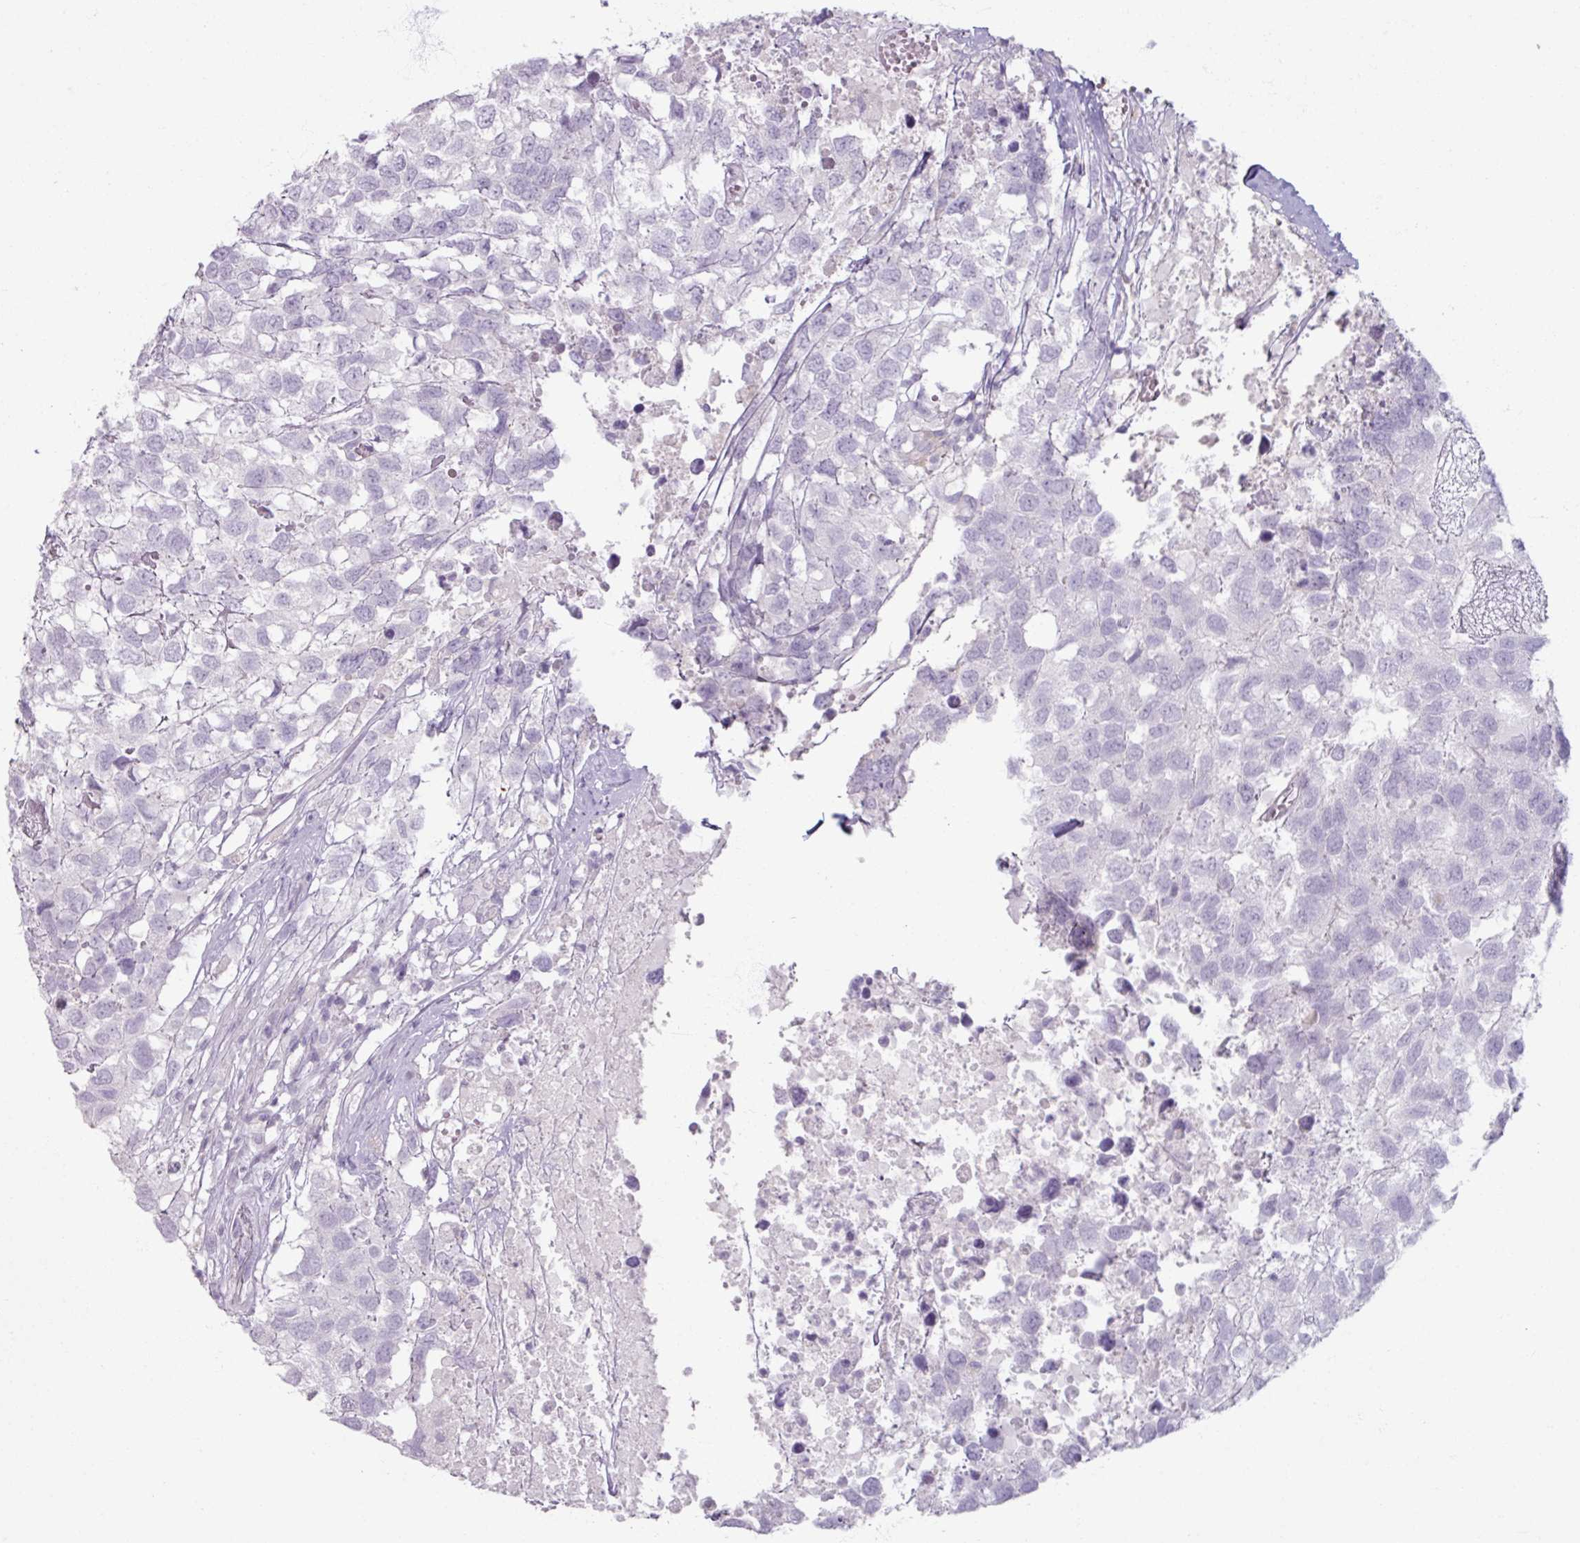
{"staining": {"intensity": "negative", "quantity": "none", "location": "none"}, "tissue": "testis cancer", "cell_type": "Tumor cells", "image_type": "cancer", "snomed": [{"axis": "morphology", "description": "Carcinoma, Embryonal, NOS"}, {"axis": "topography", "description": "Testis"}], "caption": "Immunohistochemical staining of testis embryonal carcinoma exhibits no significant staining in tumor cells. (Brightfield microscopy of DAB (3,3'-diaminobenzidine) IHC at high magnification).", "gene": "SLC27A5", "patient": {"sex": "male", "age": 83}}